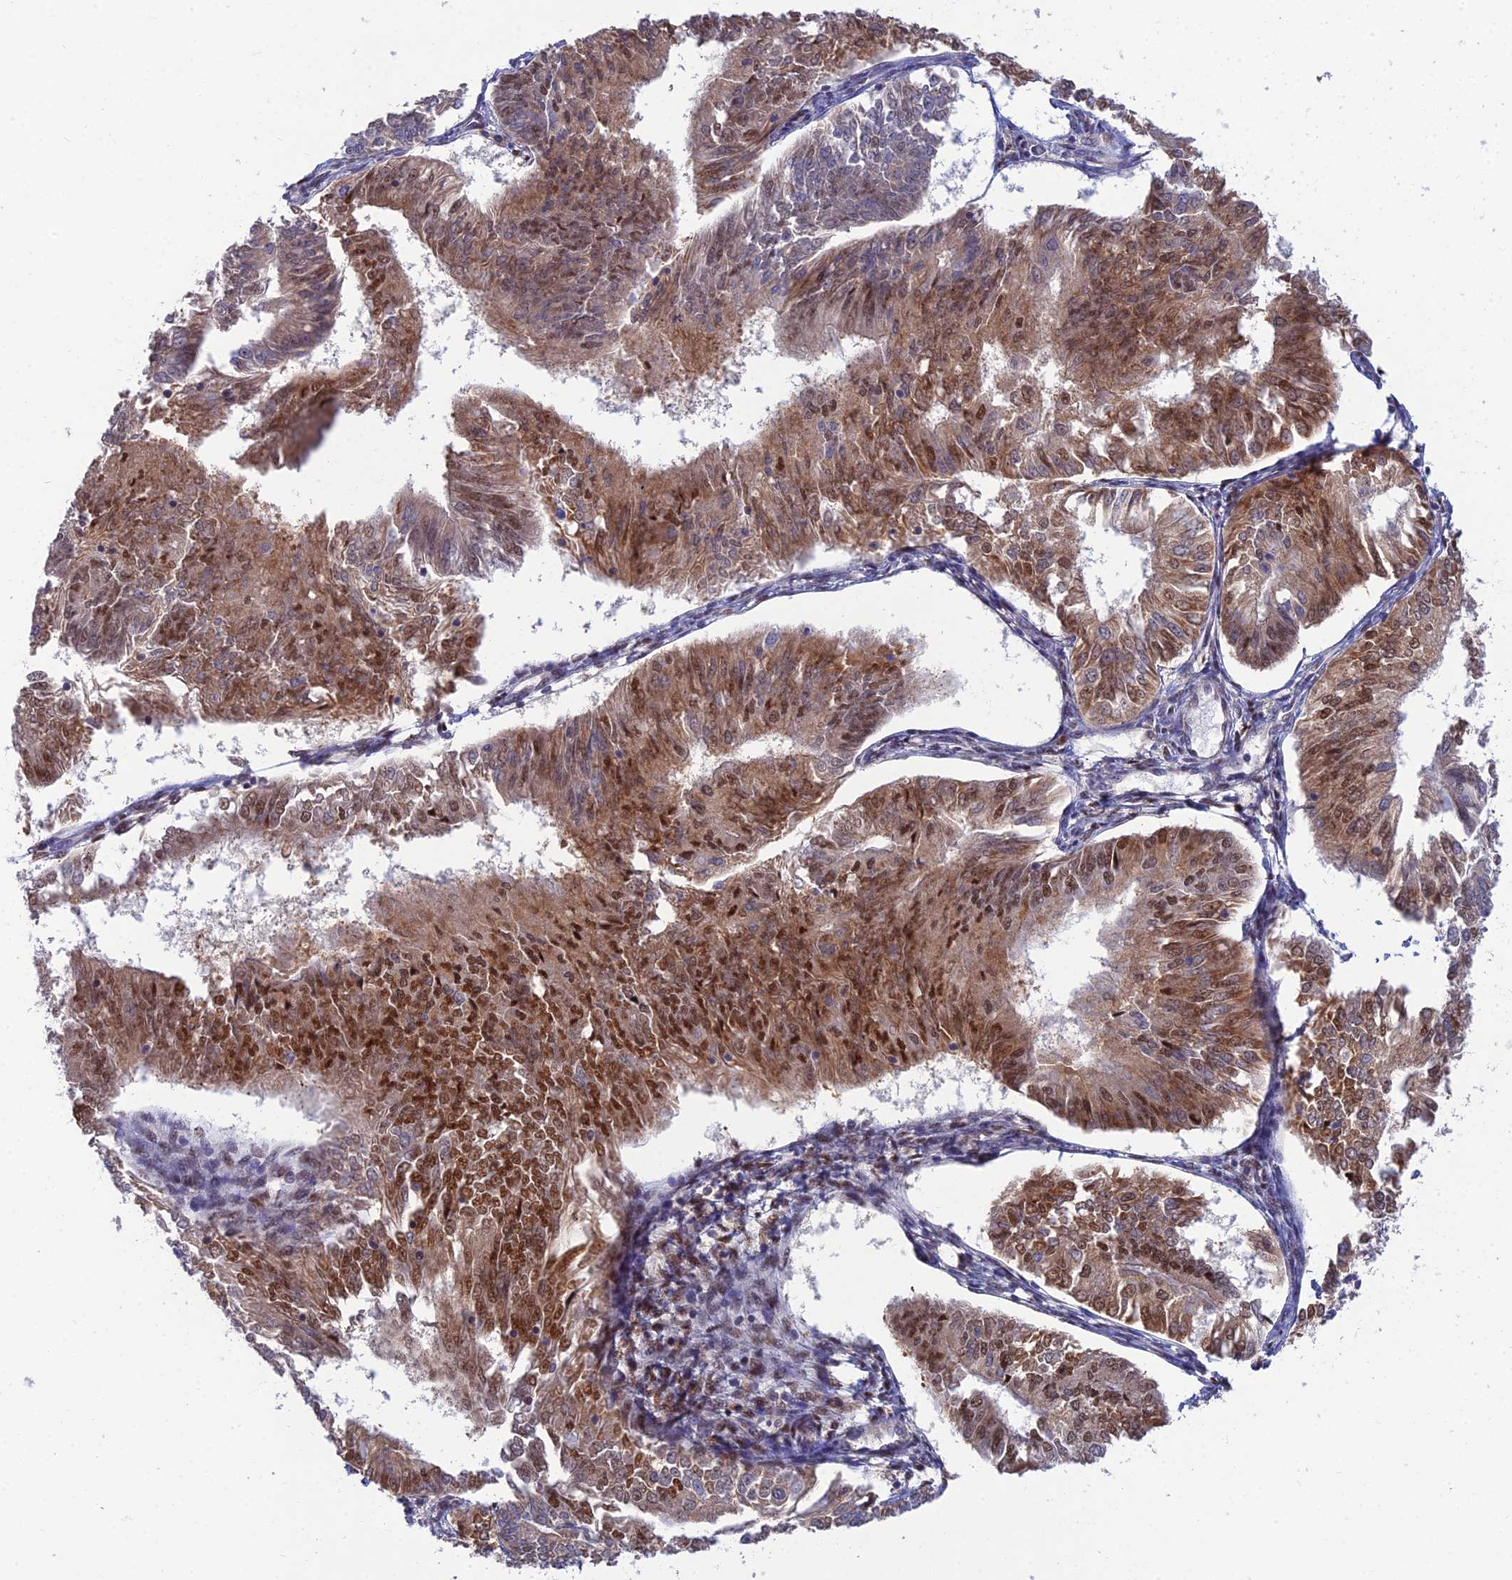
{"staining": {"intensity": "strong", "quantity": ">75%", "location": "cytoplasmic/membranous,nuclear"}, "tissue": "endometrial cancer", "cell_type": "Tumor cells", "image_type": "cancer", "snomed": [{"axis": "morphology", "description": "Adenocarcinoma, NOS"}, {"axis": "topography", "description": "Endometrium"}], "caption": "DAB immunohistochemical staining of human endometrial adenocarcinoma shows strong cytoplasmic/membranous and nuclear protein staining in about >75% of tumor cells. The staining was performed using DAB (3,3'-diaminobenzidine), with brown indicating positive protein expression. Nuclei are stained blue with hematoxylin.", "gene": "DNPEP", "patient": {"sex": "female", "age": 58}}